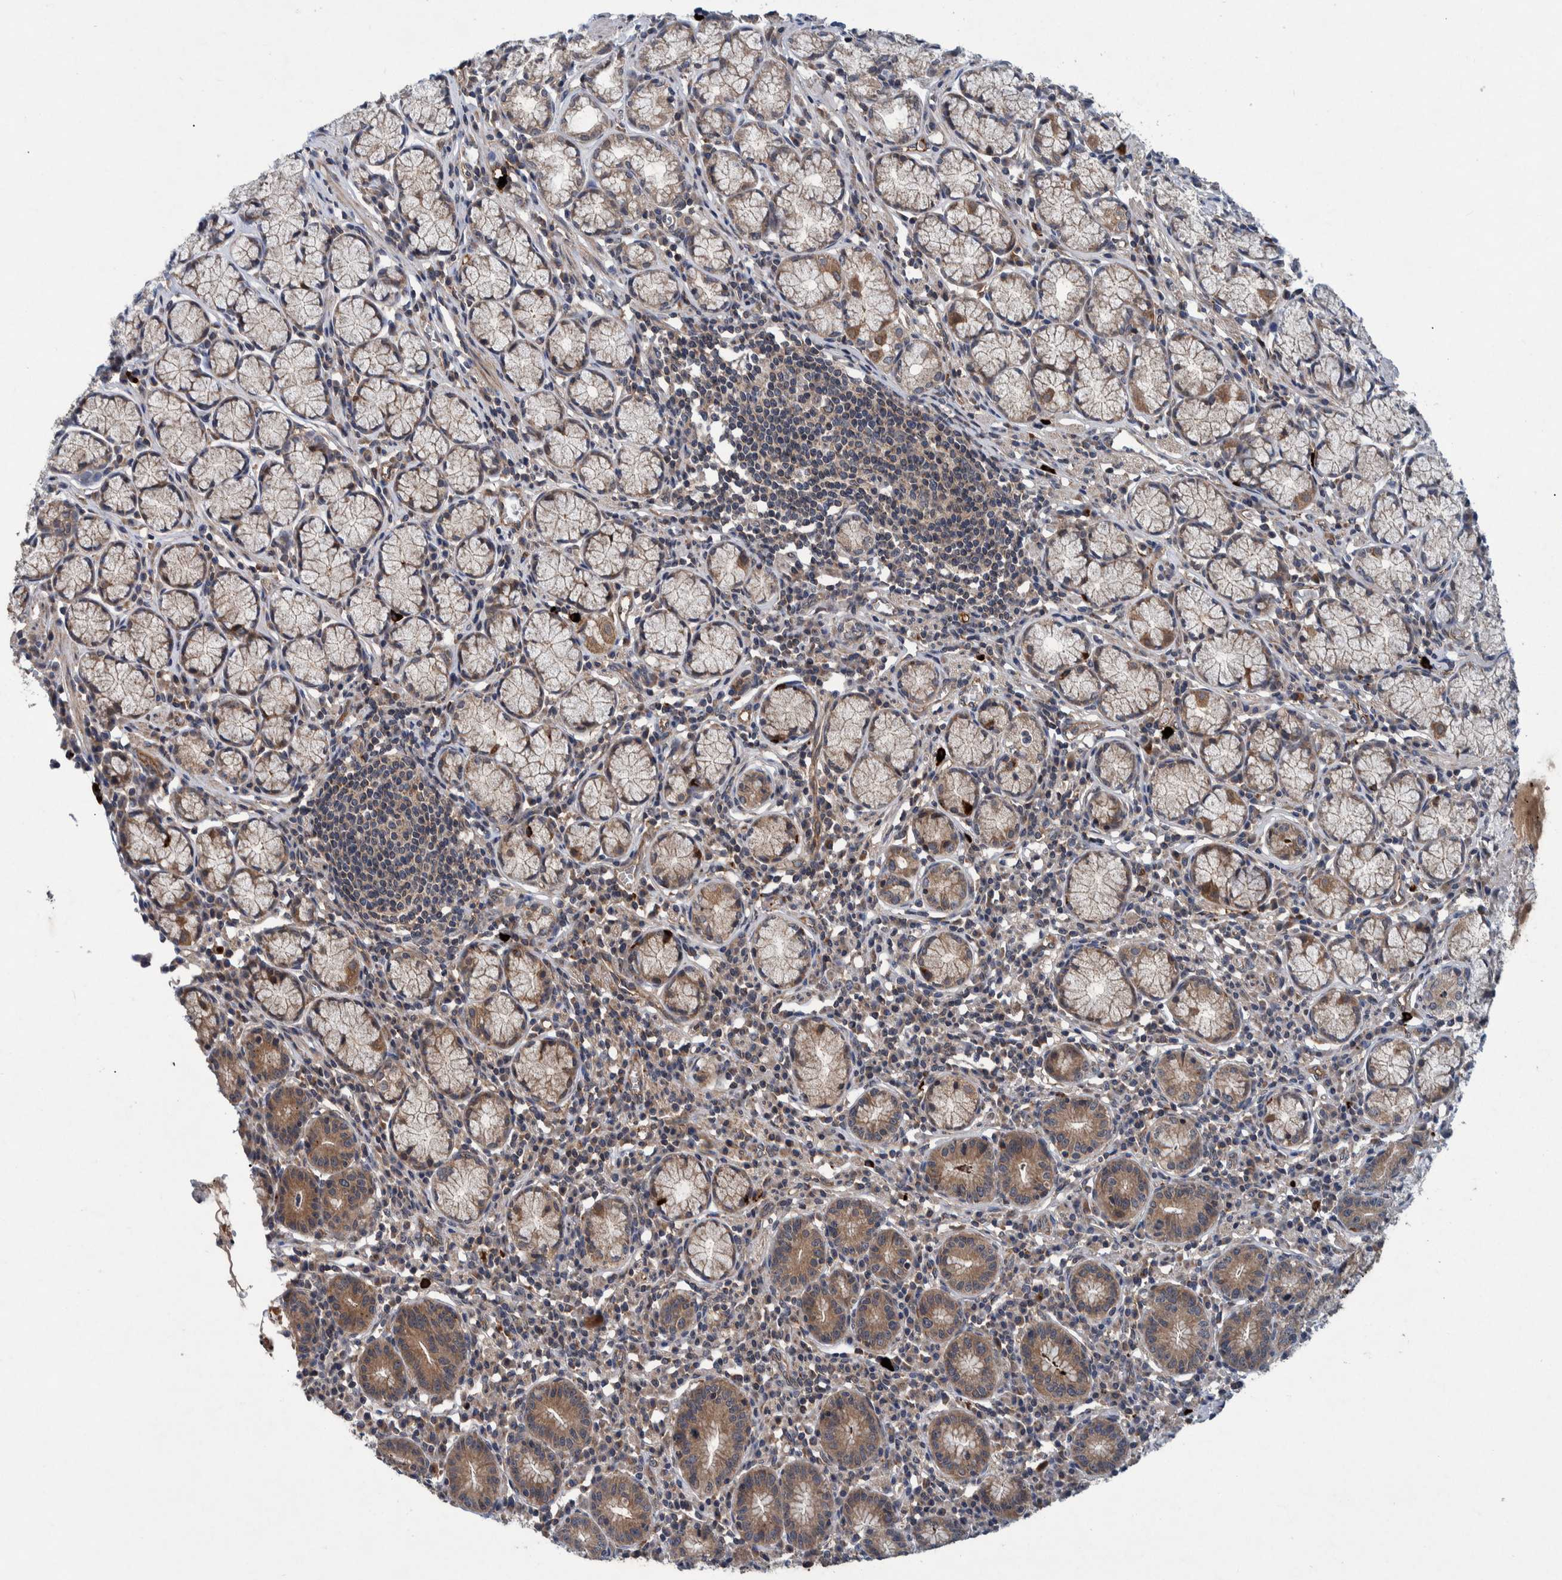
{"staining": {"intensity": "moderate", "quantity": ">75%", "location": "cytoplasmic/membranous"}, "tissue": "stomach", "cell_type": "Glandular cells", "image_type": "normal", "snomed": [{"axis": "morphology", "description": "Normal tissue, NOS"}, {"axis": "topography", "description": "Stomach"}], "caption": "Benign stomach reveals moderate cytoplasmic/membranous staining in approximately >75% of glandular cells.", "gene": "ITIH3", "patient": {"sex": "male", "age": 55}}